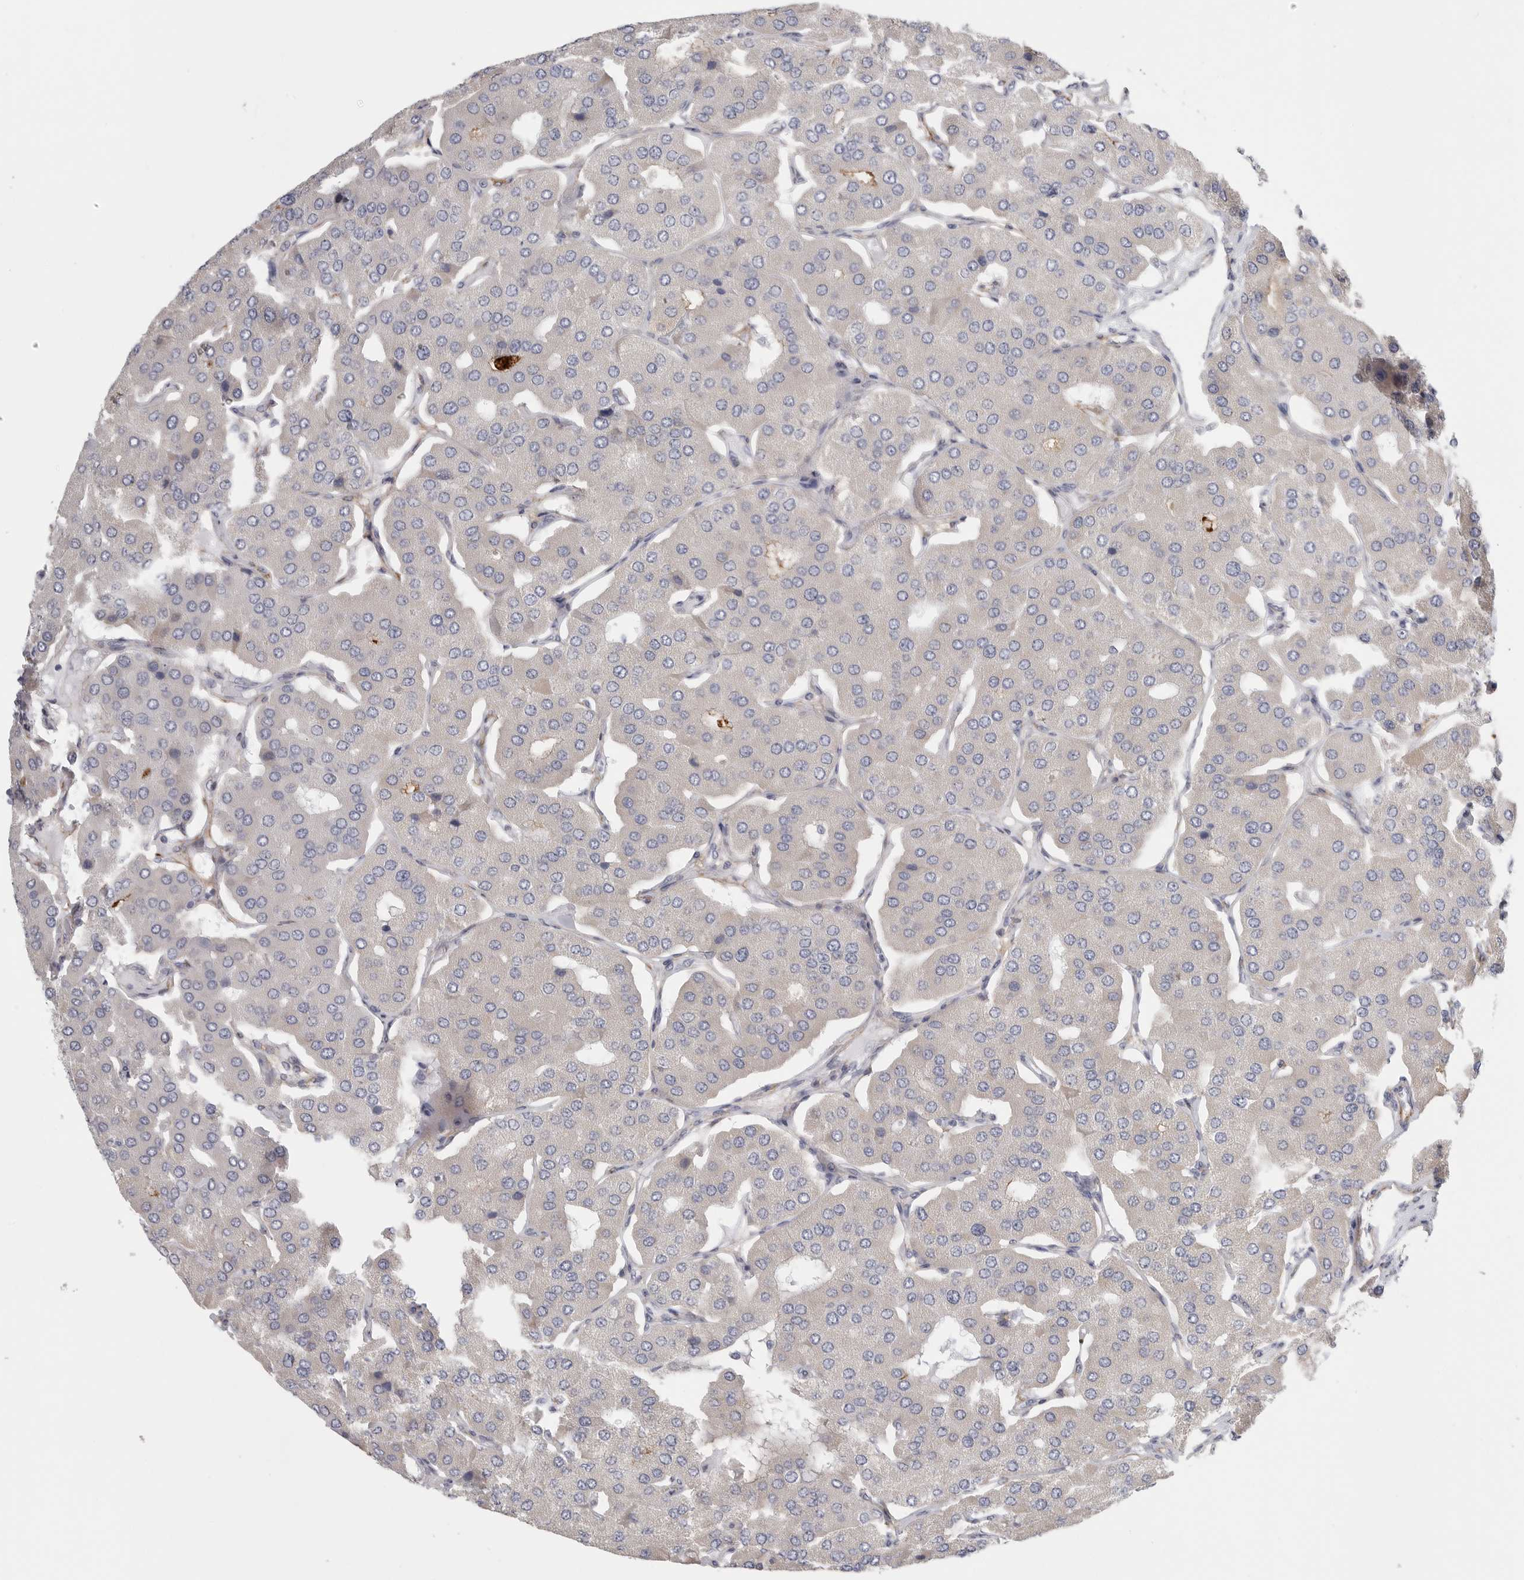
{"staining": {"intensity": "negative", "quantity": "none", "location": "none"}, "tissue": "parathyroid gland", "cell_type": "Glandular cells", "image_type": "normal", "snomed": [{"axis": "morphology", "description": "Normal tissue, NOS"}, {"axis": "morphology", "description": "Adenoma, NOS"}, {"axis": "topography", "description": "Parathyroid gland"}], "caption": "Immunohistochemistry (IHC) of normal parathyroid gland exhibits no expression in glandular cells.", "gene": "TNR", "patient": {"sex": "female", "age": 86}}